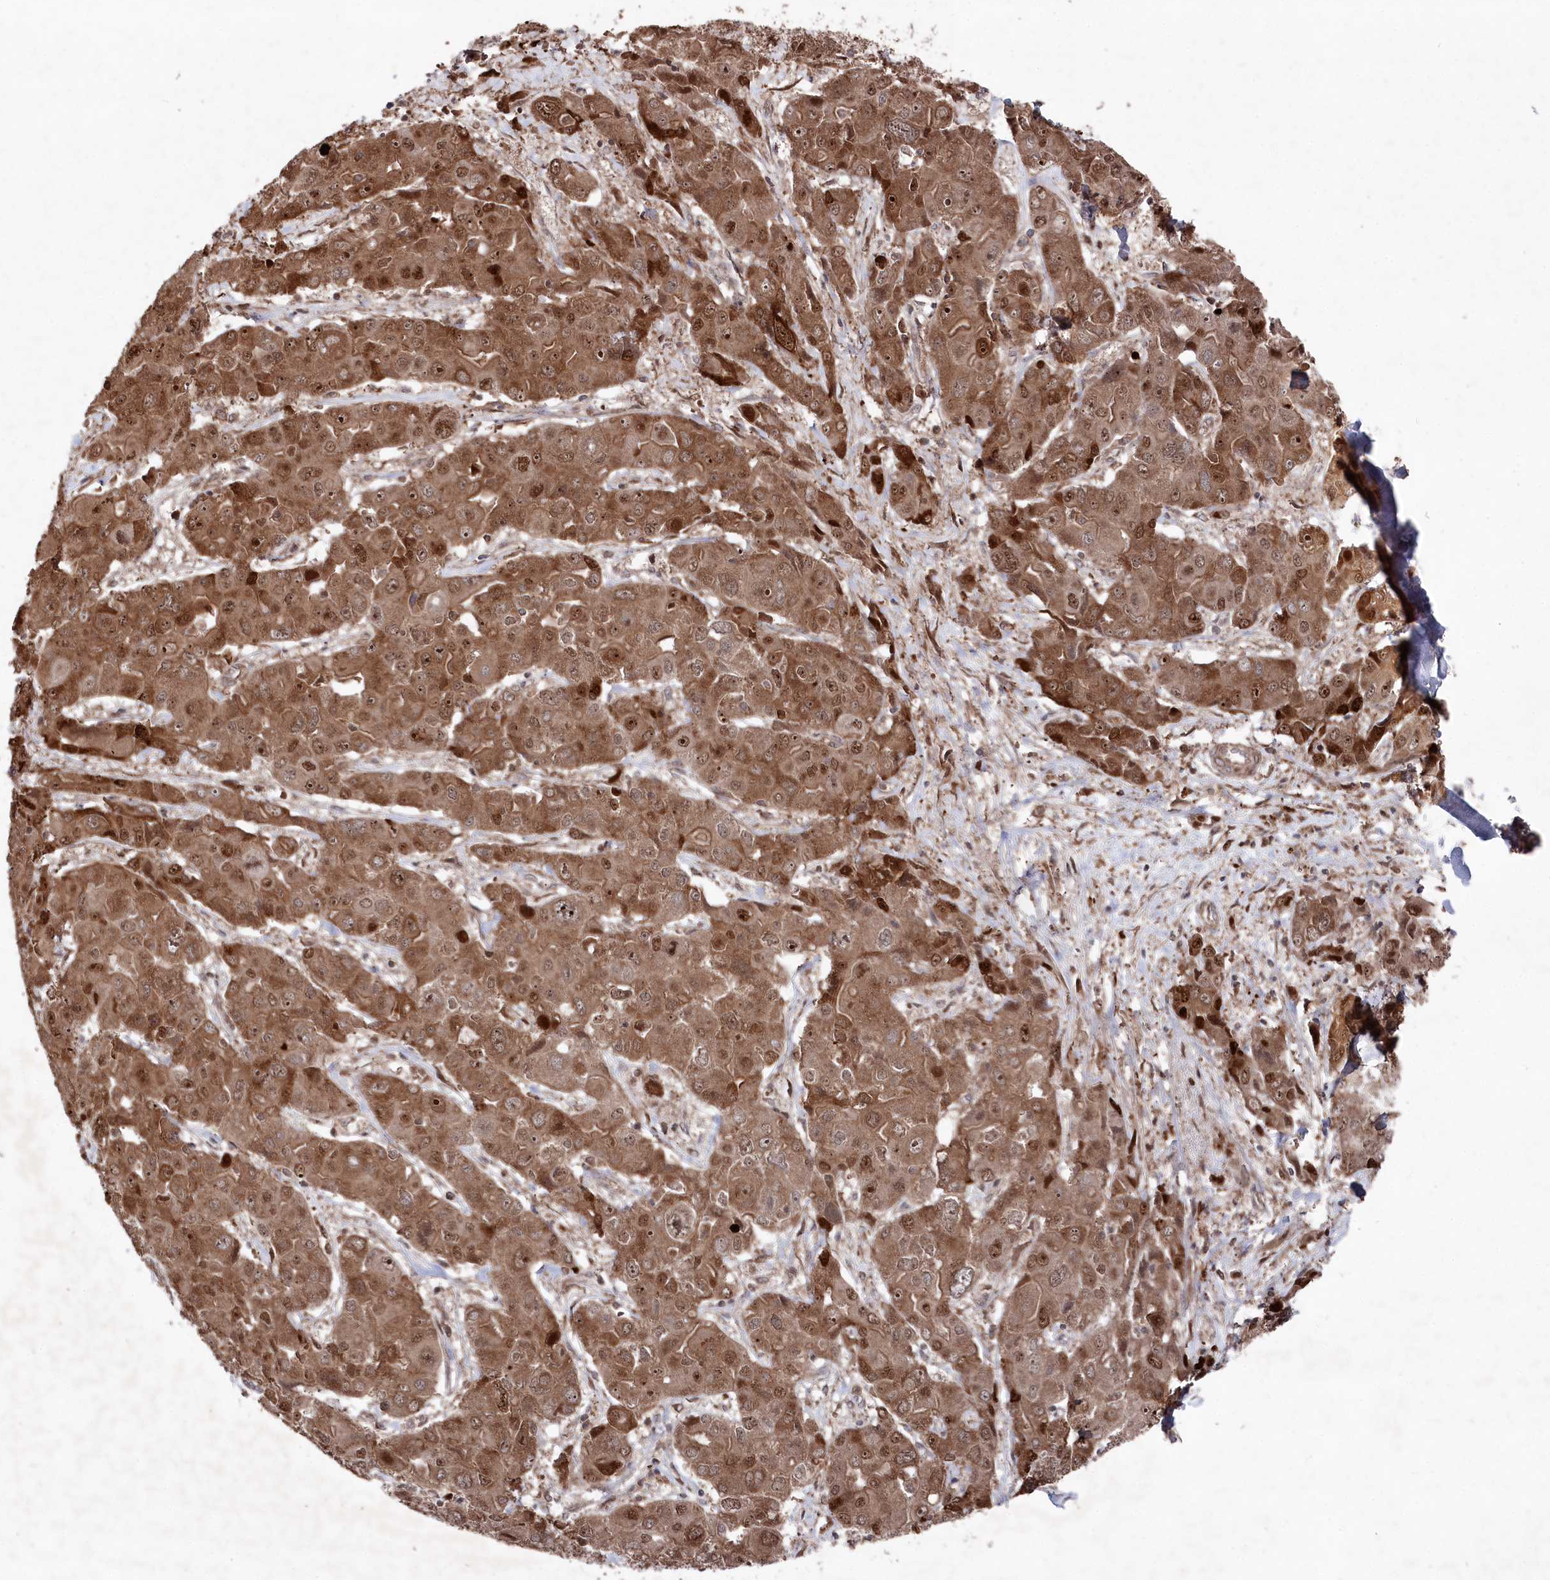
{"staining": {"intensity": "moderate", "quantity": ">75%", "location": "cytoplasmic/membranous,nuclear"}, "tissue": "liver cancer", "cell_type": "Tumor cells", "image_type": "cancer", "snomed": [{"axis": "morphology", "description": "Cholangiocarcinoma"}, {"axis": "topography", "description": "Liver"}], "caption": "Immunohistochemistry (IHC) of human cholangiocarcinoma (liver) reveals medium levels of moderate cytoplasmic/membranous and nuclear staining in approximately >75% of tumor cells.", "gene": "BORCS7", "patient": {"sex": "male", "age": 67}}